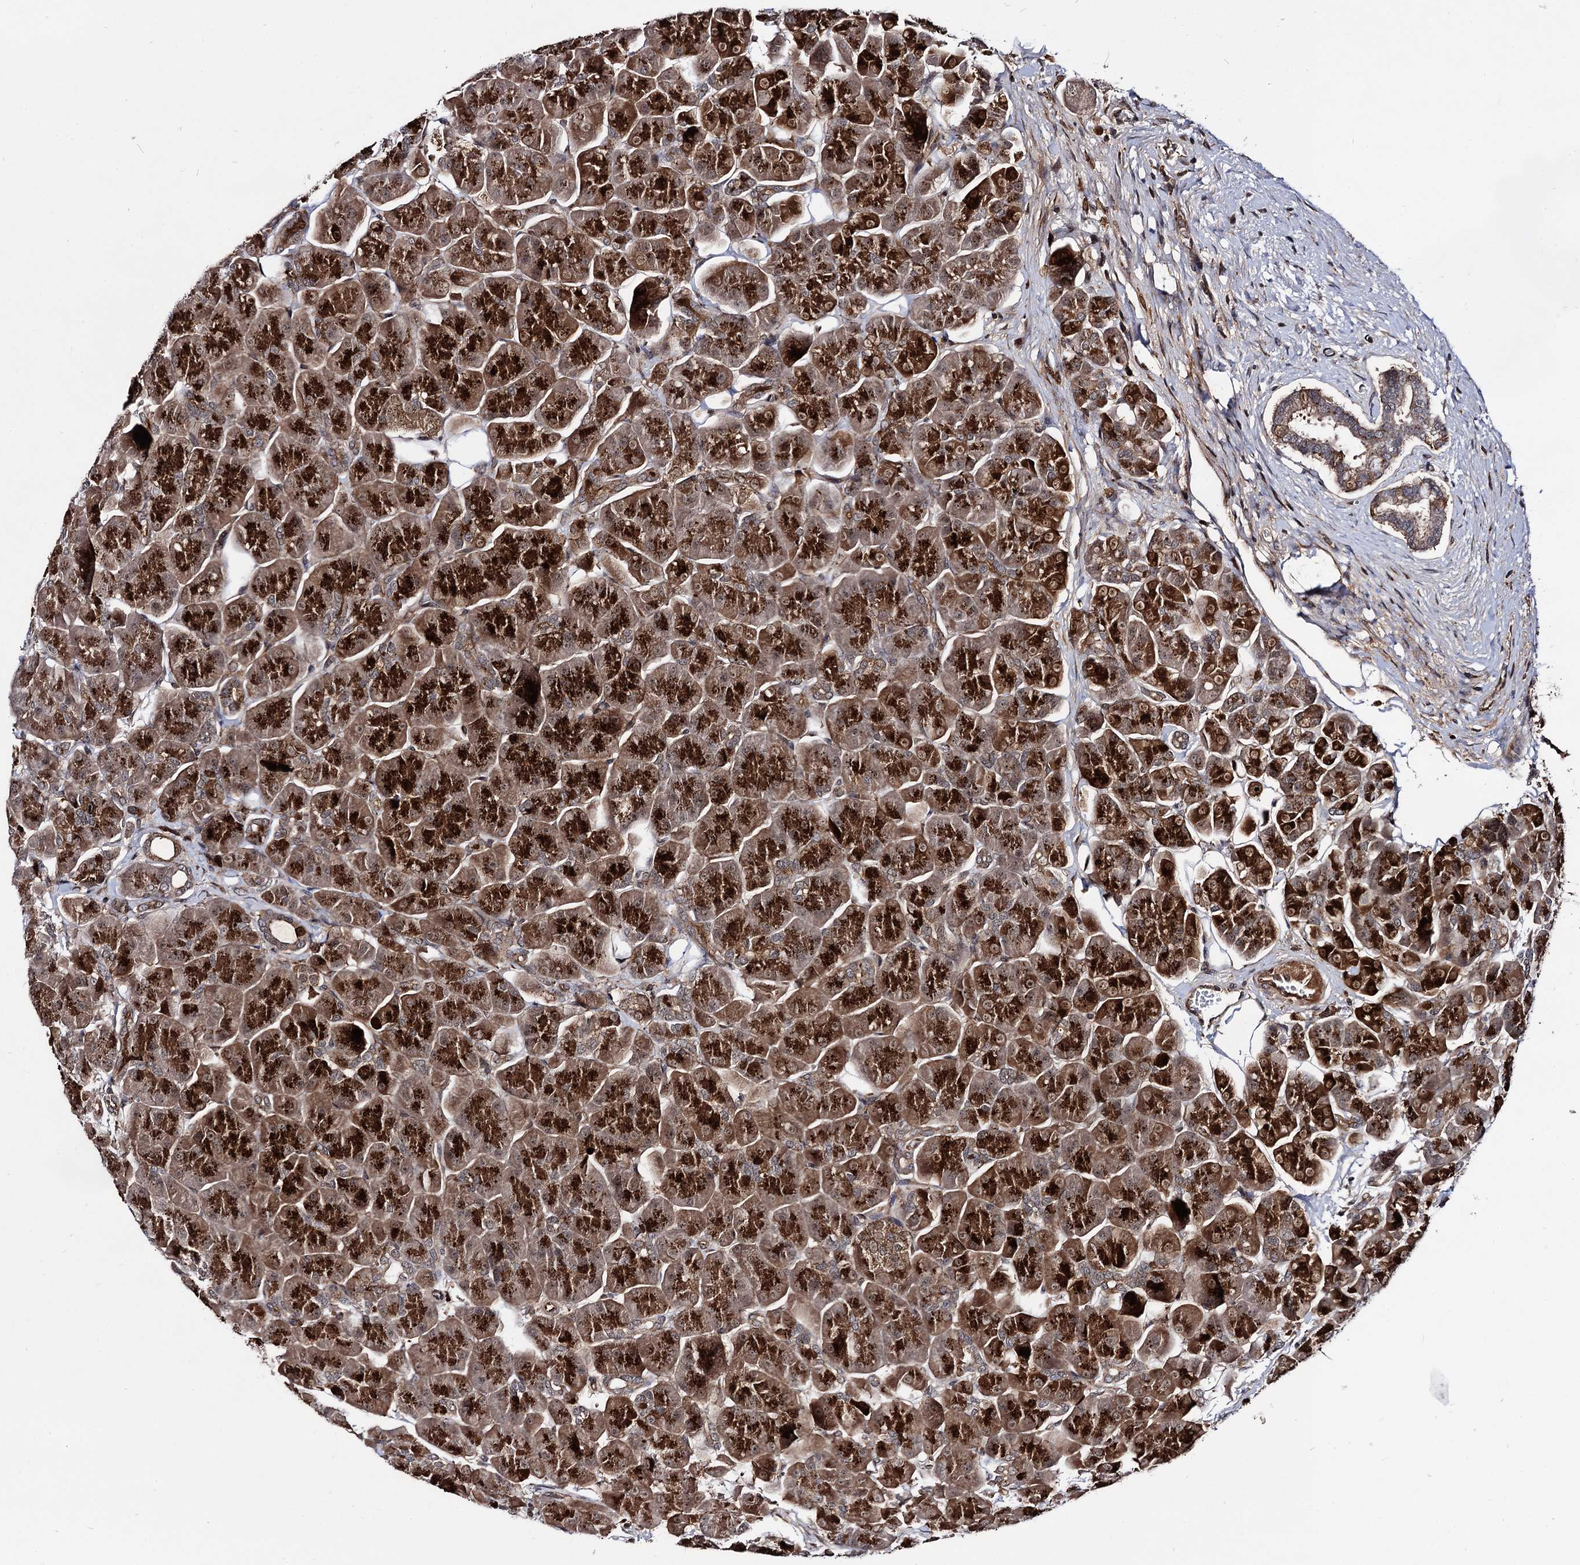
{"staining": {"intensity": "strong", "quantity": ">75%", "location": "cytoplasmic/membranous"}, "tissue": "pancreas", "cell_type": "Exocrine glandular cells", "image_type": "normal", "snomed": [{"axis": "morphology", "description": "Normal tissue, NOS"}, {"axis": "topography", "description": "Pancreas"}], "caption": "High-power microscopy captured an IHC histopathology image of benign pancreas, revealing strong cytoplasmic/membranous positivity in about >75% of exocrine glandular cells.", "gene": "MICAL2", "patient": {"sex": "male", "age": 66}}